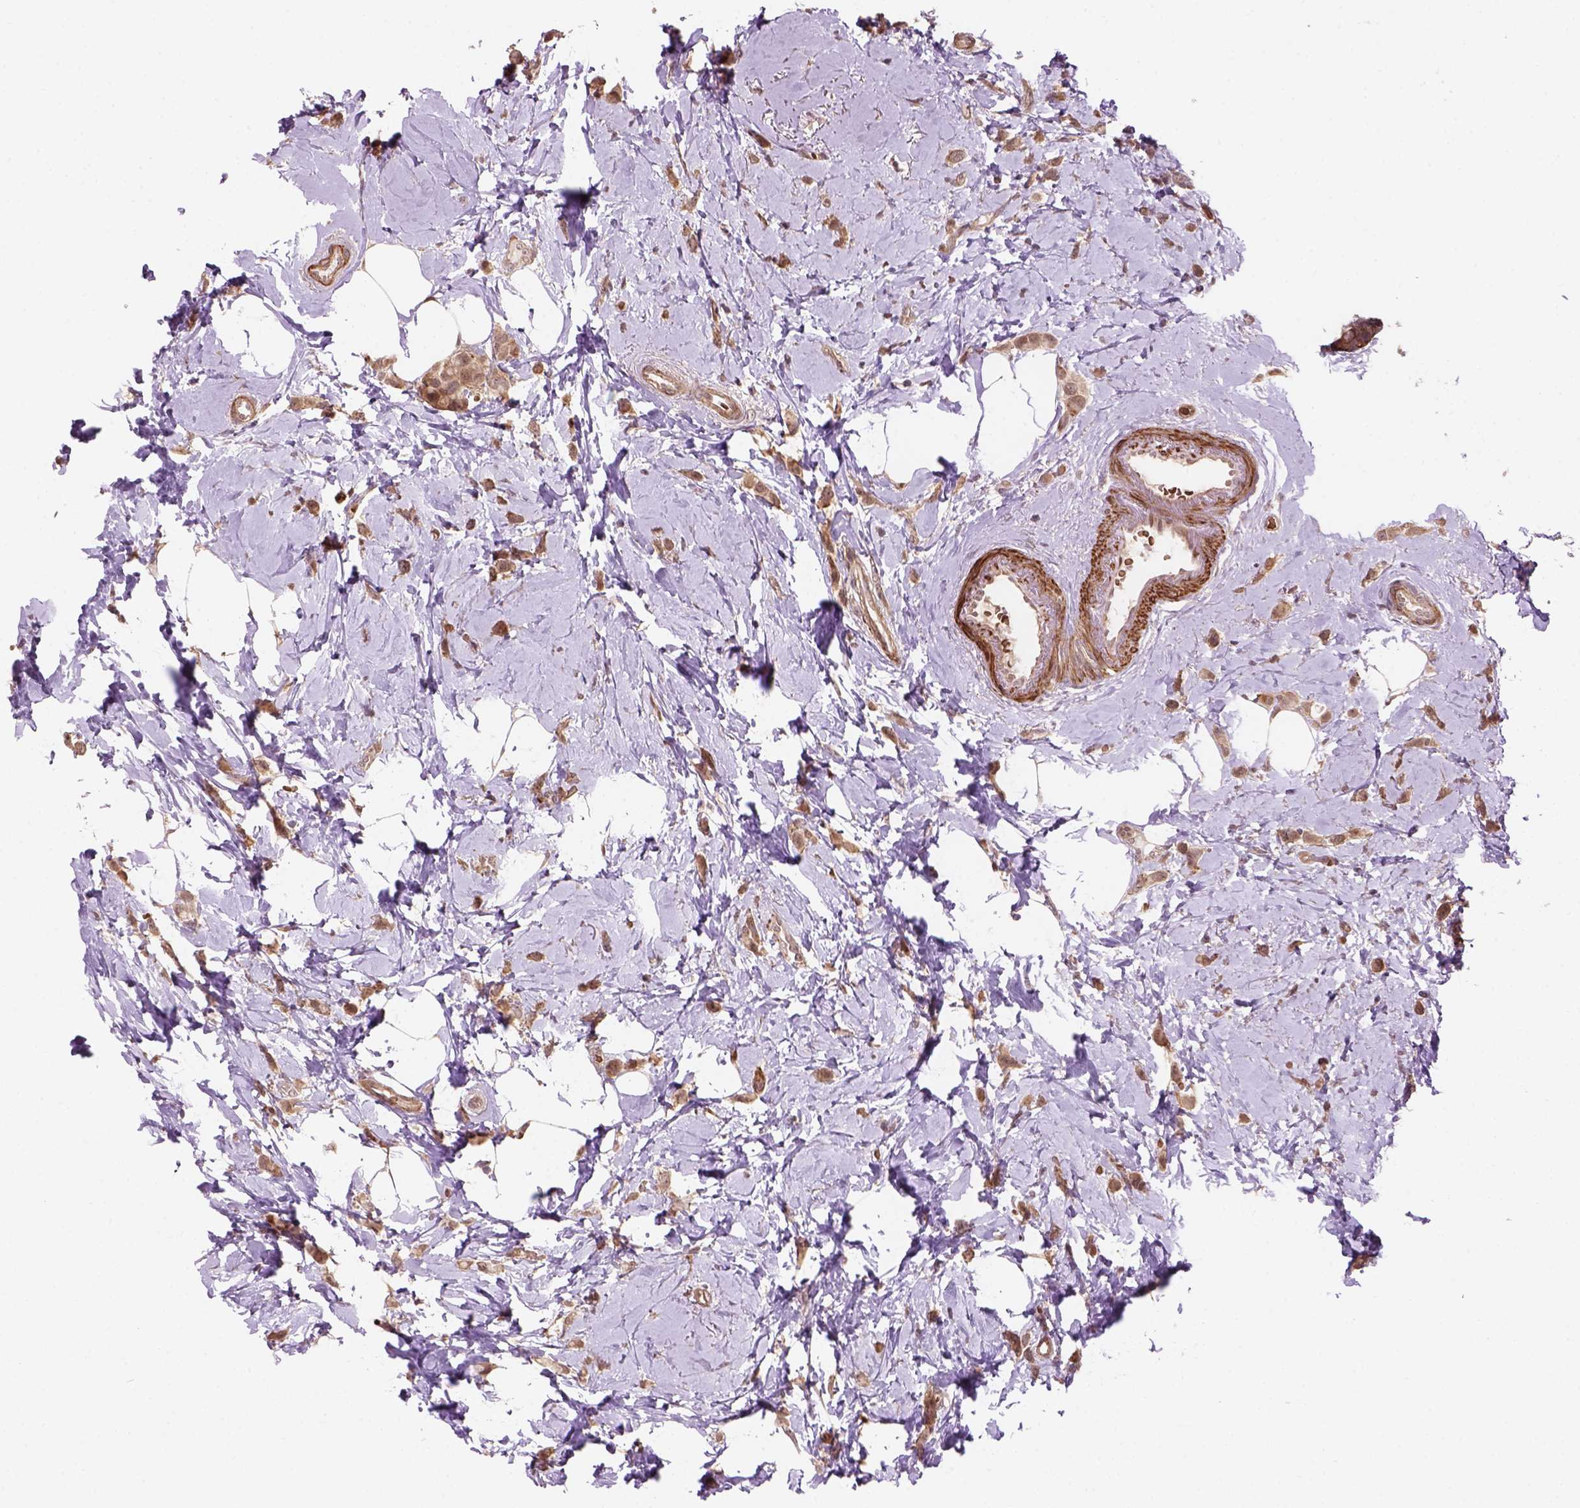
{"staining": {"intensity": "moderate", "quantity": "25%-75%", "location": "cytoplasmic/membranous,nuclear"}, "tissue": "breast cancer", "cell_type": "Tumor cells", "image_type": "cancer", "snomed": [{"axis": "morphology", "description": "Lobular carcinoma"}, {"axis": "topography", "description": "Breast"}], "caption": "Breast cancer (lobular carcinoma) stained for a protein exhibits moderate cytoplasmic/membranous and nuclear positivity in tumor cells. (DAB IHC with brightfield microscopy, high magnification).", "gene": "PSMD11", "patient": {"sex": "female", "age": 66}}